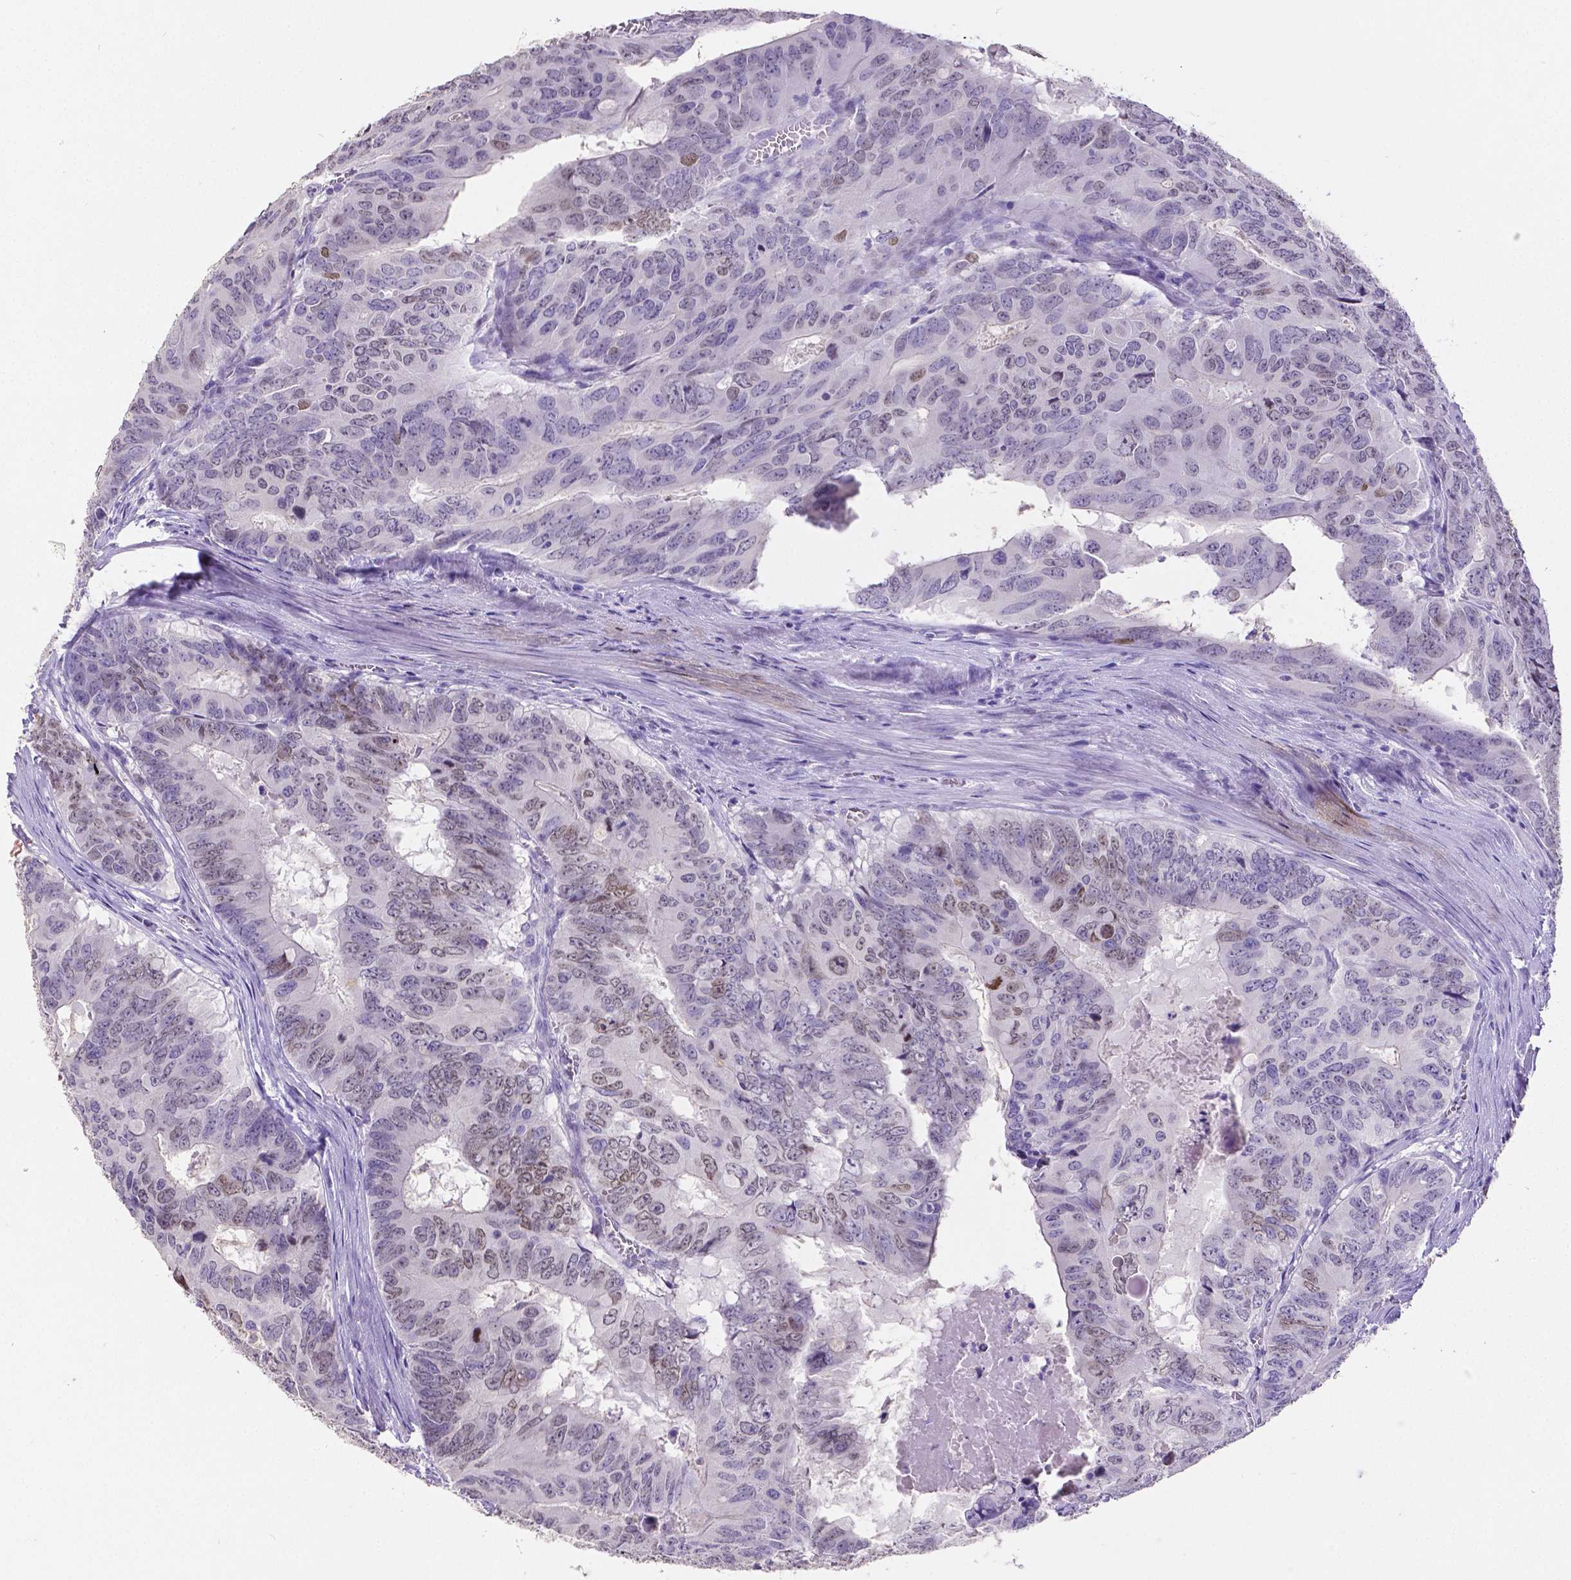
{"staining": {"intensity": "moderate", "quantity": "25%-75%", "location": "nuclear"}, "tissue": "colorectal cancer", "cell_type": "Tumor cells", "image_type": "cancer", "snomed": [{"axis": "morphology", "description": "Adenocarcinoma, NOS"}, {"axis": "topography", "description": "Colon"}], "caption": "Moderate nuclear expression is present in approximately 25%-75% of tumor cells in colorectal cancer (adenocarcinoma). (brown staining indicates protein expression, while blue staining denotes nuclei).", "gene": "SATB2", "patient": {"sex": "male", "age": 79}}